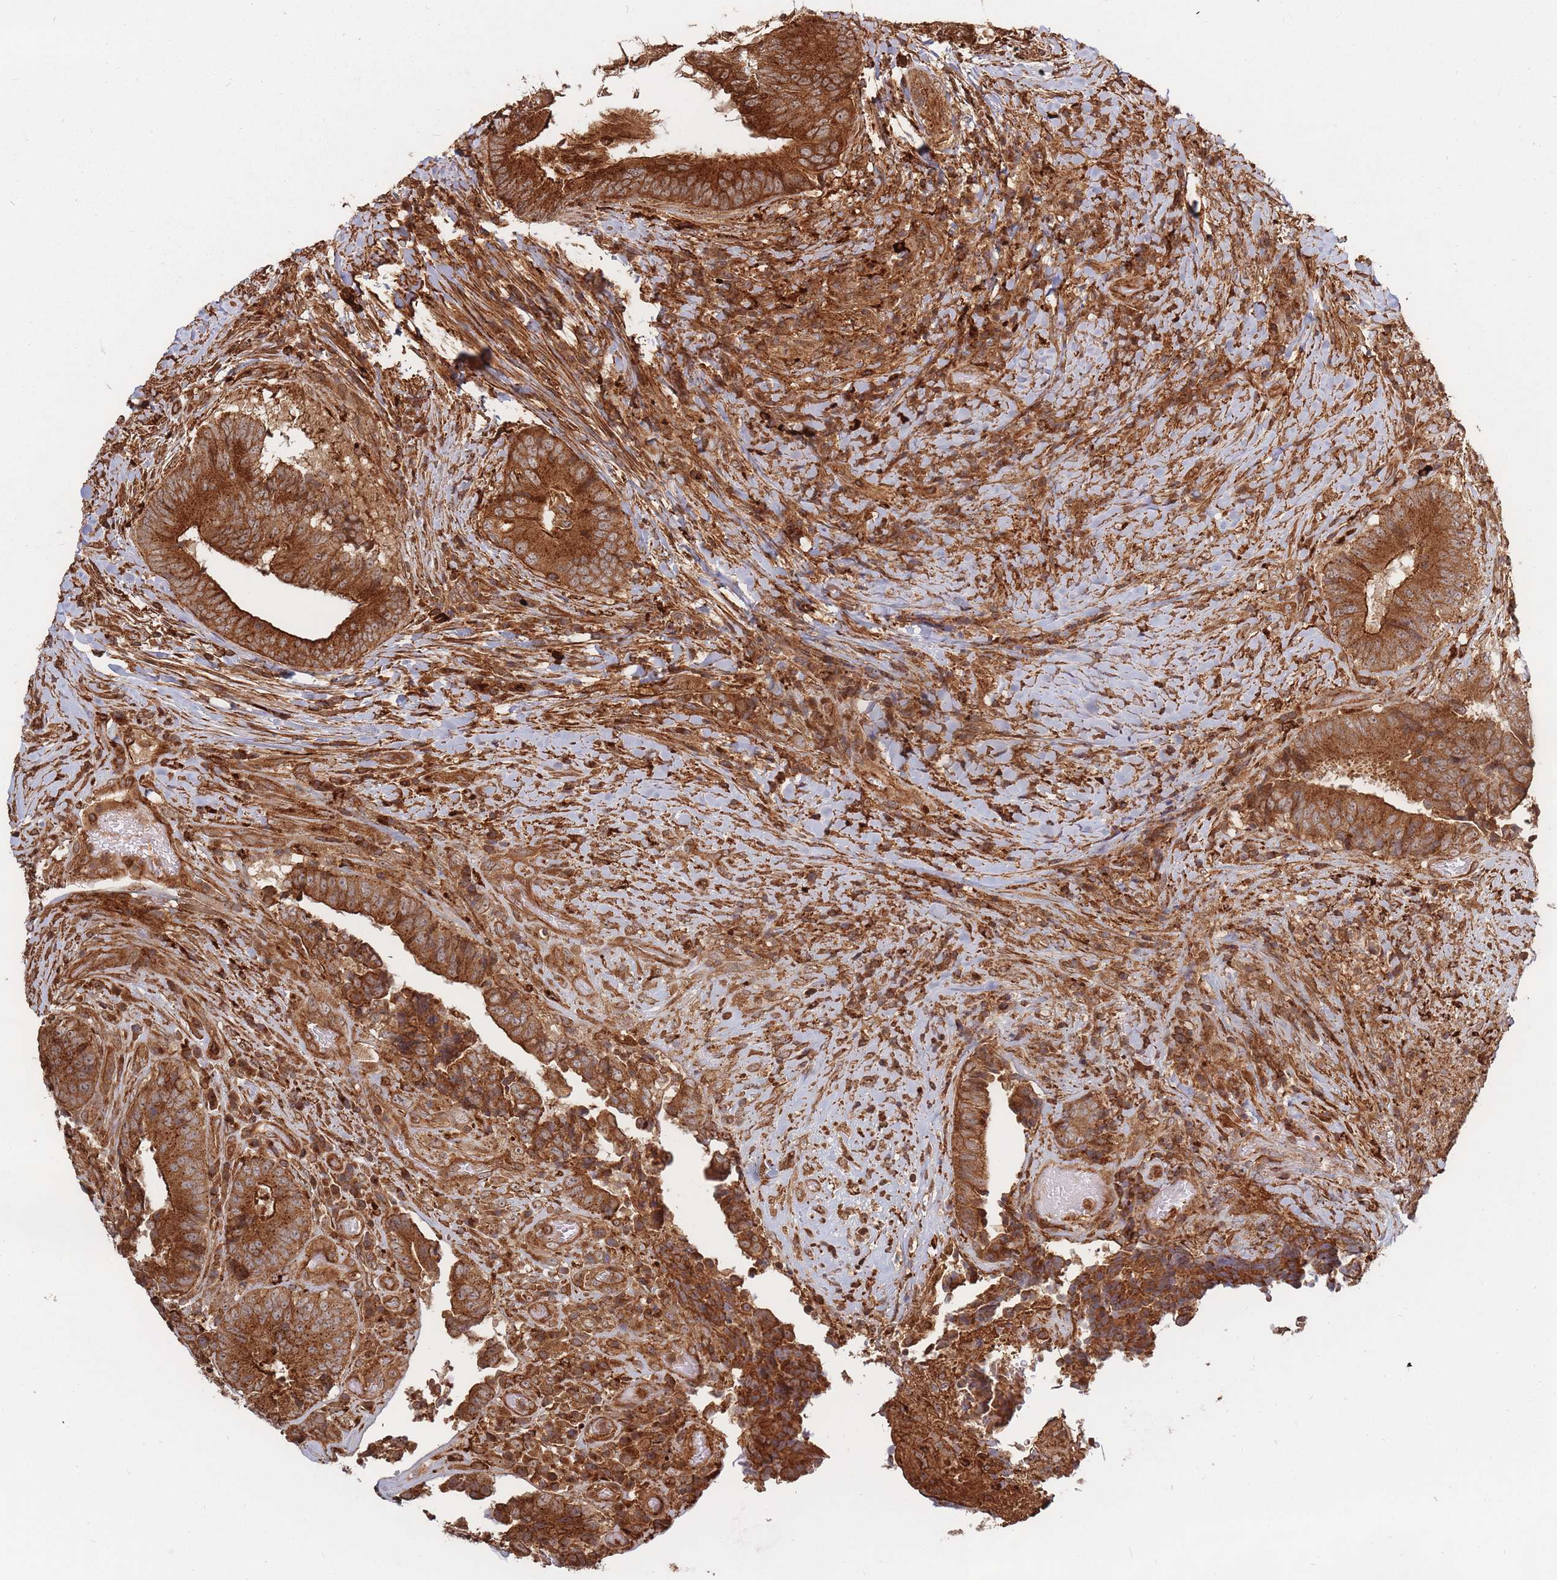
{"staining": {"intensity": "strong", "quantity": ">75%", "location": "cytoplasmic/membranous"}, "tissue": "colorectal cancer", "cell_type": "Tumor cells", "image_type": "cancer", "snomed": [{"axis": "morphology", "description": "Adenocarcinoma, NOS"}, {"axis": "topography", "description": "Rectum"}], "caption": "Human colorectal cancer (adenocarcinoma) stained with a protein marker reveals strong staining in tumor cells.", "gene": "RASSF2", "patient": {"sex": "male", "age": 72}}